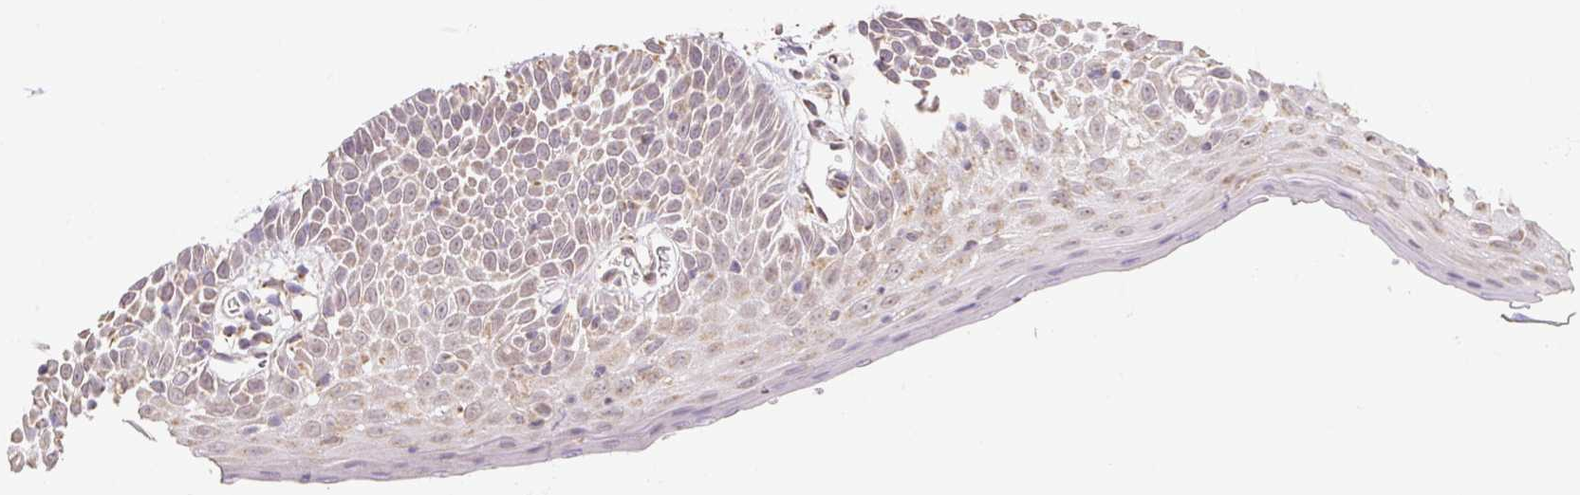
{"staining": {"intensity": "moderate", "quantity": "25%-75%", "location": "cytoplasmic/membranous"}, "tissue": "oral mucosa", "cell_type": "Squamous epithelial cells", "image_type": "normal", "snomed": [{"axis": "morphology", "description": "Normal tissue, NOS"}, {"axis": "morphology", "description": "Squamous cell carcinoma, NOS"}, {"axis": "topography", "description": "Oral tissue"}, {"axis": "topography", "description": "Tounge, NOS"}, {"axis": "topography", "description": "Head-Neck"}], "caption": "Moderate cytoplasmic/membranous staining for a protein is present in about 25%-75% of squamous epithelial cells of unremarkable oral mucosa using immunohistochemistry (IHC).", "gene": "MFSD9", "patient": {"sex": "male", "age": 76}}